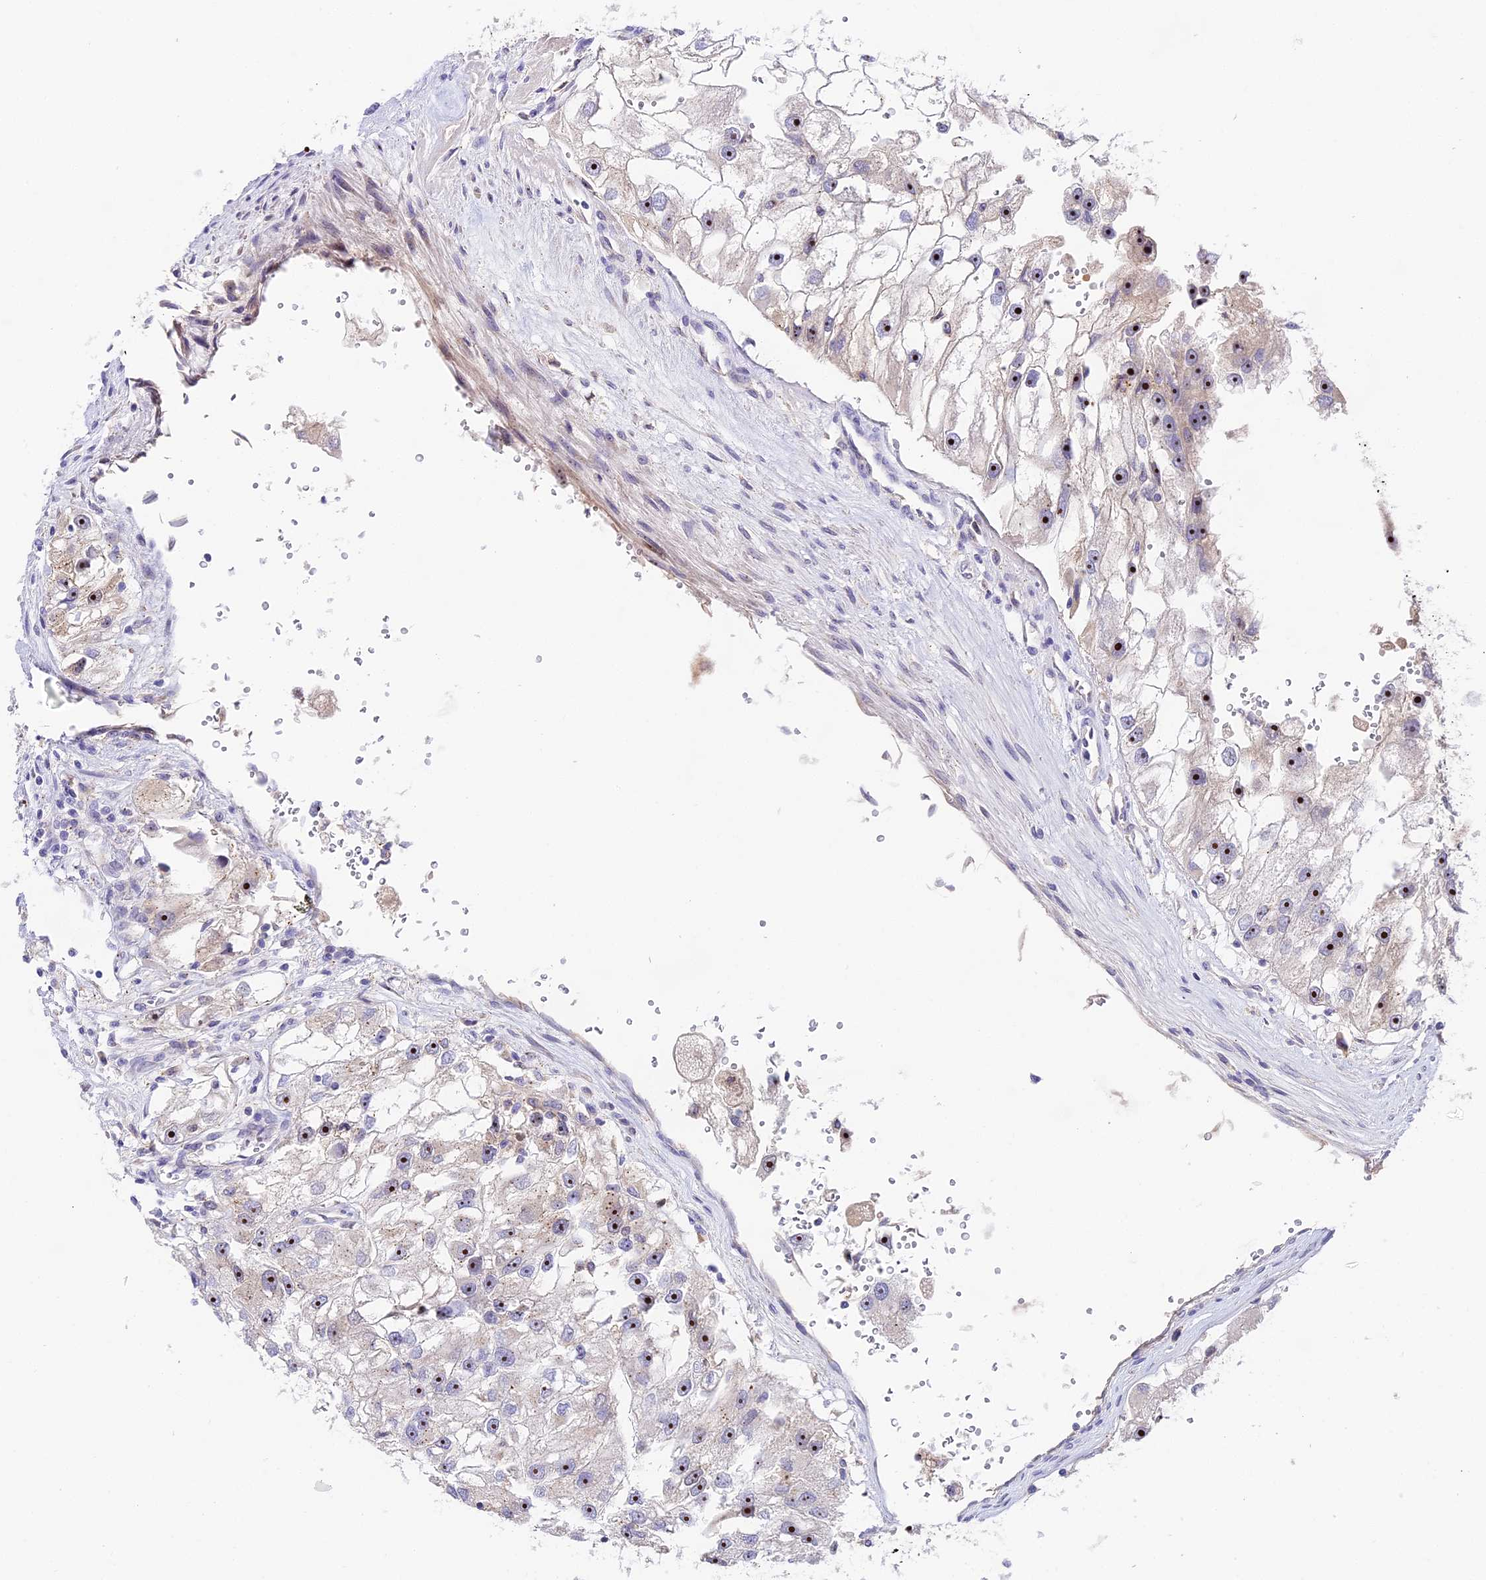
{"staining": {"intensity": "strong", "quantity": ">75%", "location": "nuclear"}, "tissue": "renal cancer", "cell_type": "Tumor cells", "image_type": "cancer", "snomed": [{"axis": "morphology", "description": "Adenocarcinoma, NOS"}, {"axis": "topography", "description": "Kidney"}], "caption": "Immunohistochemistry of renal cancer (adenocarcinoma) demonstrates high levels of strong nuclear expression in approximately >75% of tumor cells.", "gene": "RAD51", "patient": {"sex": "male", "age": 63}}